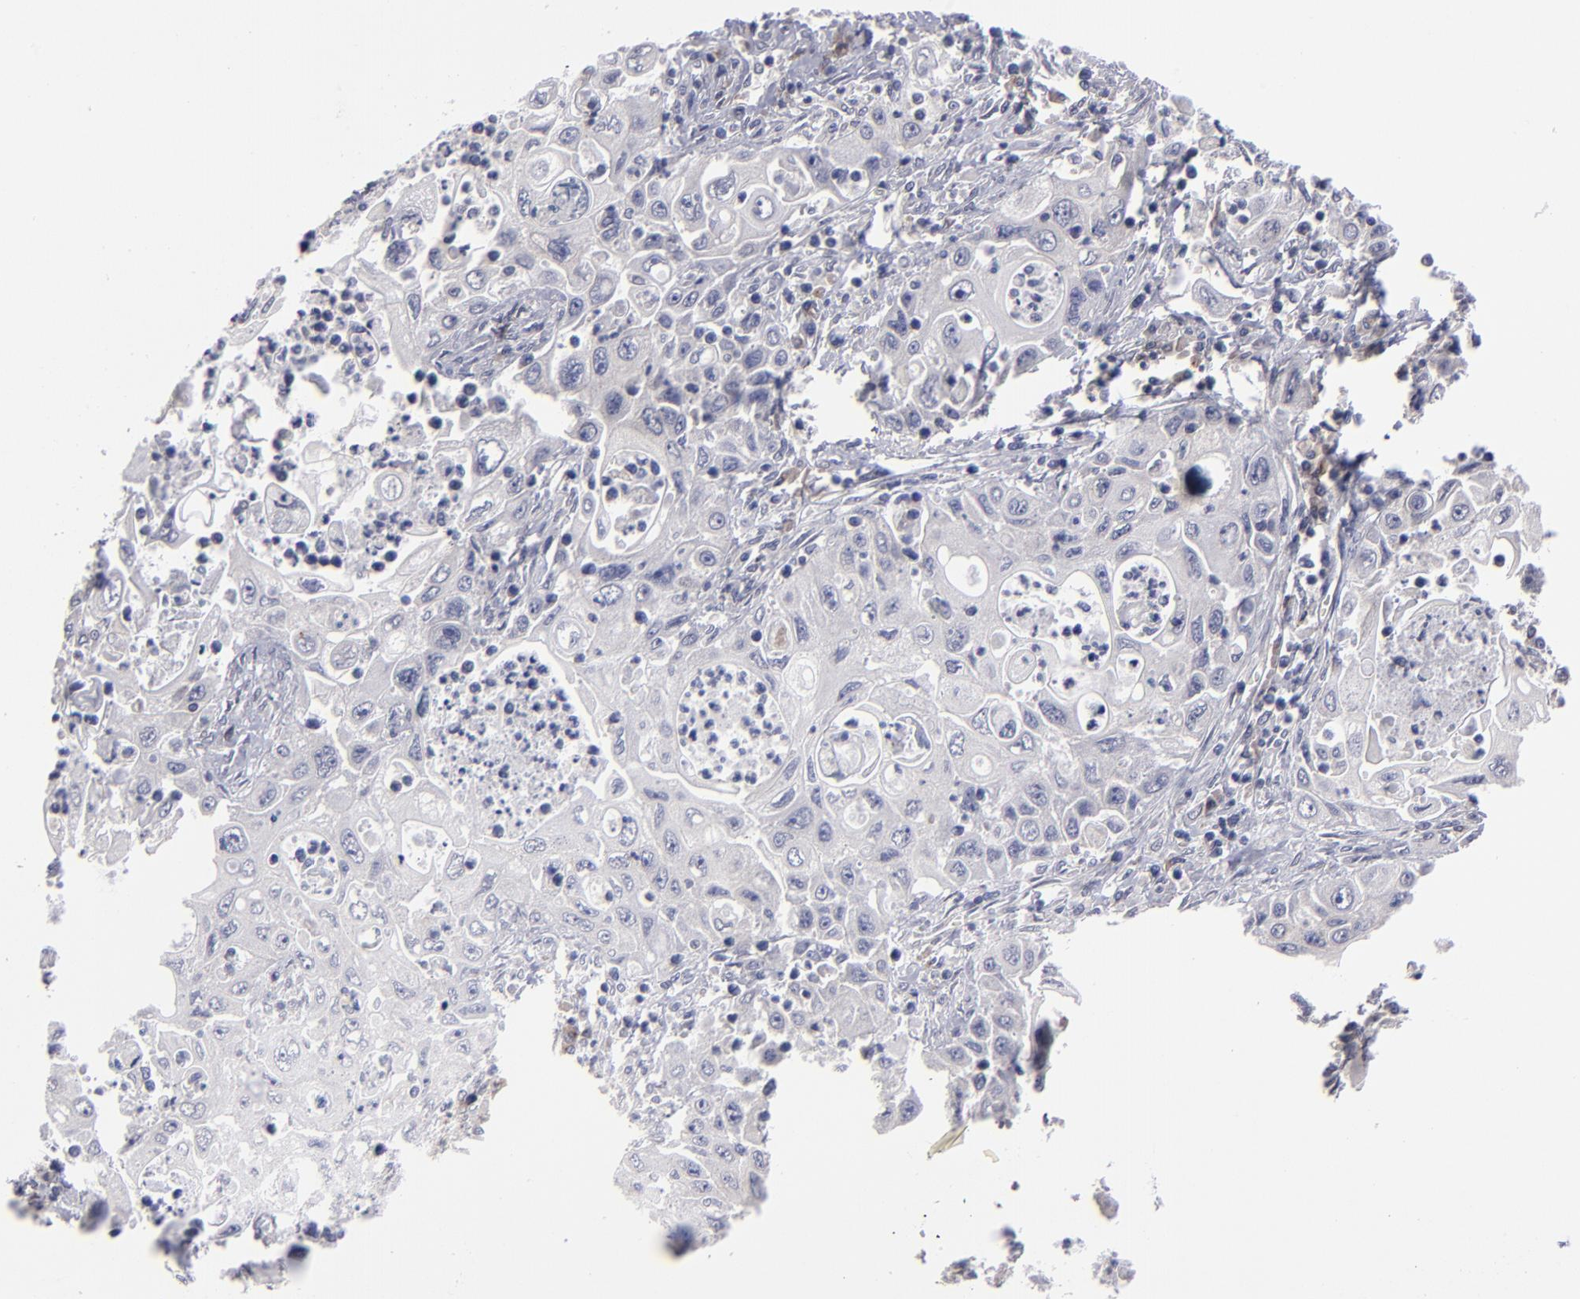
{"staining": {"intensity": "negative", "quantity": "none", "location": "none"}, "tissue": "pancreatic cancer", "cell_type": "Tumor cells", "image_type": "cancer", "snomed": [{"axis": "morphology", "description": "Adenocarcinoma, NOS"}, {"axis": "topography", "description": "Pancreas"}], "caption": "The micrograph exhibits no staining of tumor cells in adenocarcinoma (pancreatic).", "gene": "CEP97", "patient": {"sex": "male", "age": 70}}